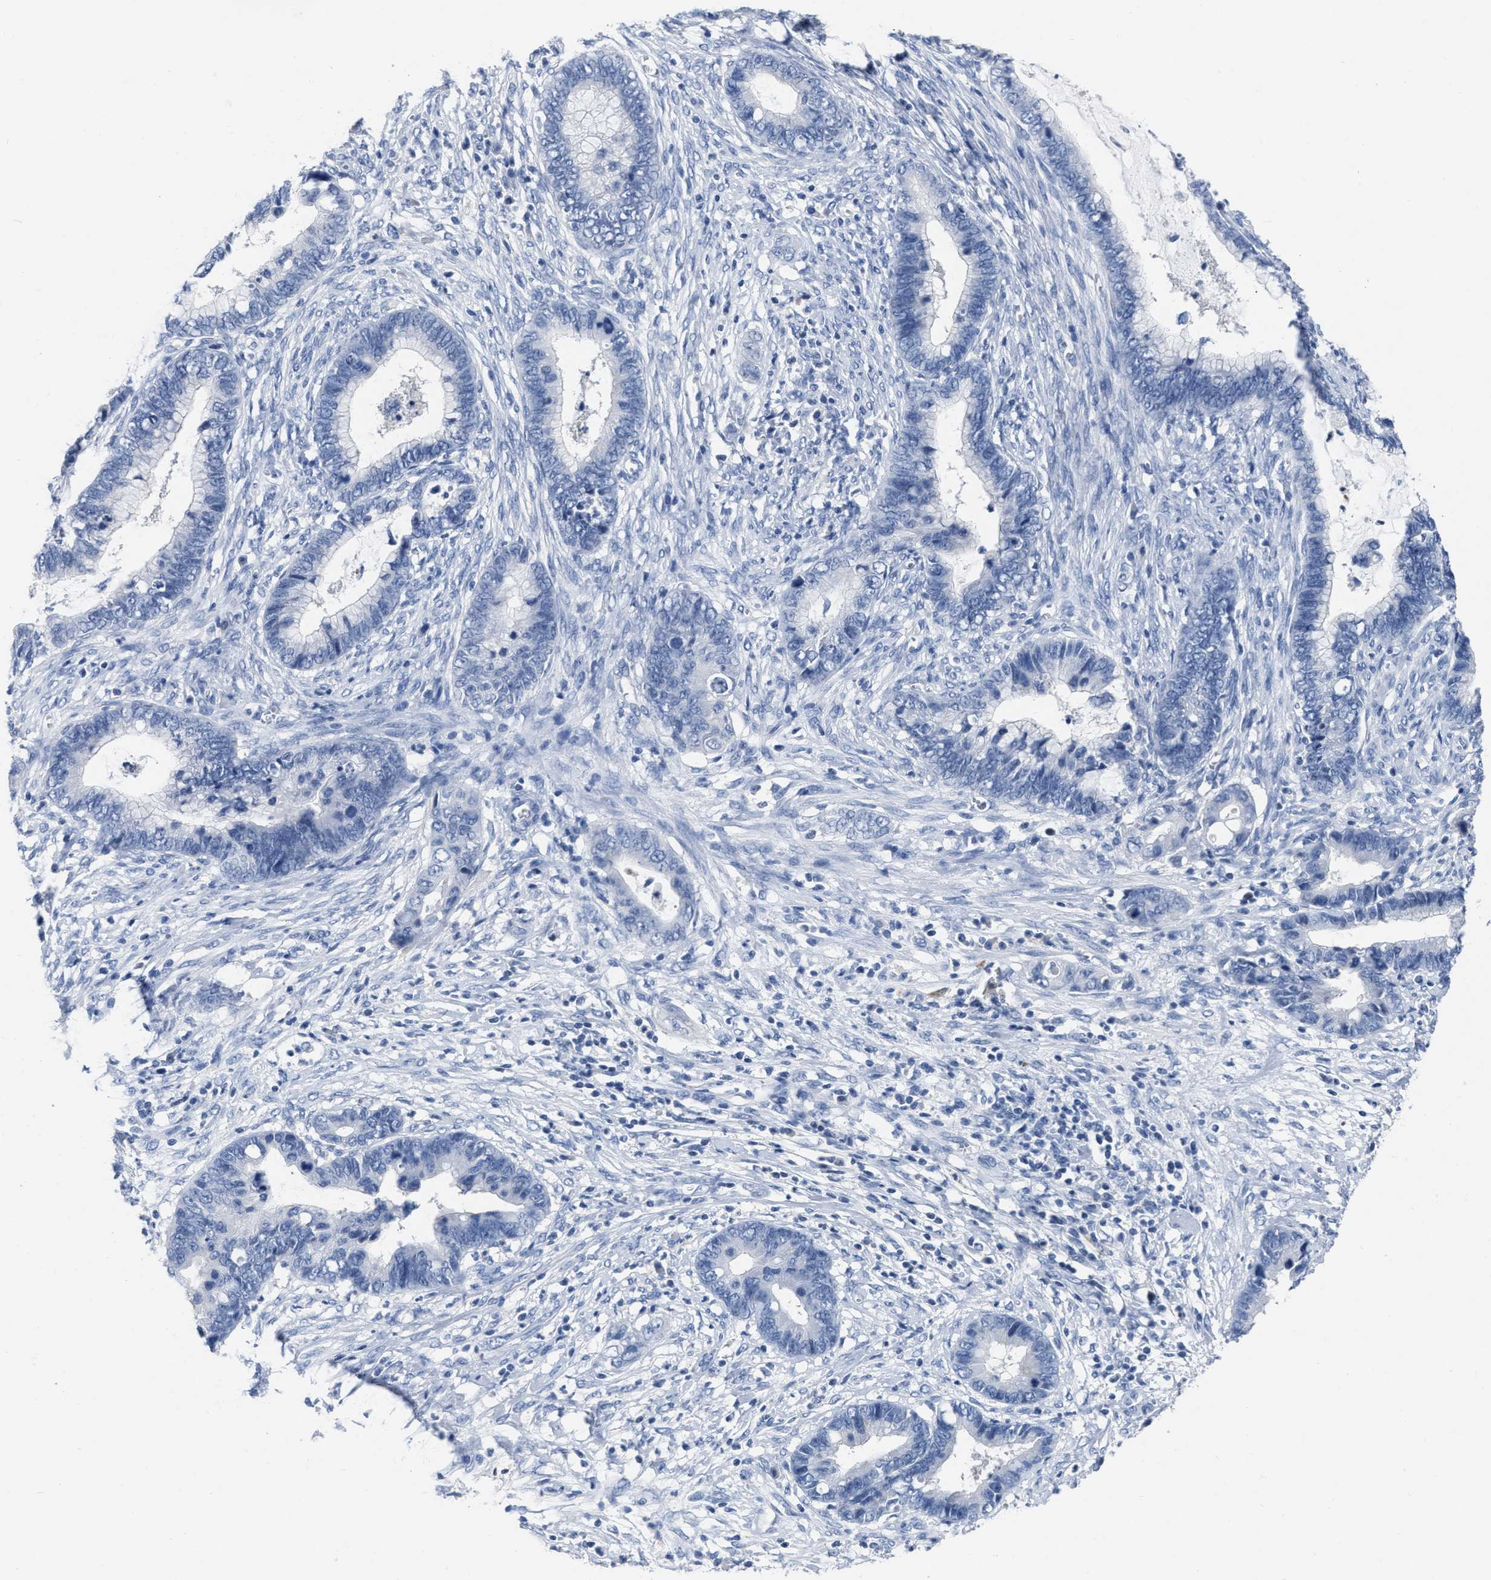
{"staining": {"intensity": "negative", "quantity": "none", "location": "none"}, "tissue": "cervical cancer", "cell_type": "Tumor cells", "image_type": "cancer", "snomed": [{"axis": "morphology", "description": "Adenocarcinoma, NOS"}, {"axis": "topography", "description": "Cervix"}], "caption": "The immunohistochemistry (IHC) image has no significant positivity in tumor cells of cervical cancer tissue. (Stains: DAB immunohistochemistry (IHC) with hematoxylin counter stain, Microscopy: brightfield microscopy at high magnification).", "gene": "CEACAM5", "patient": {"sex": "female", "age": 44}}